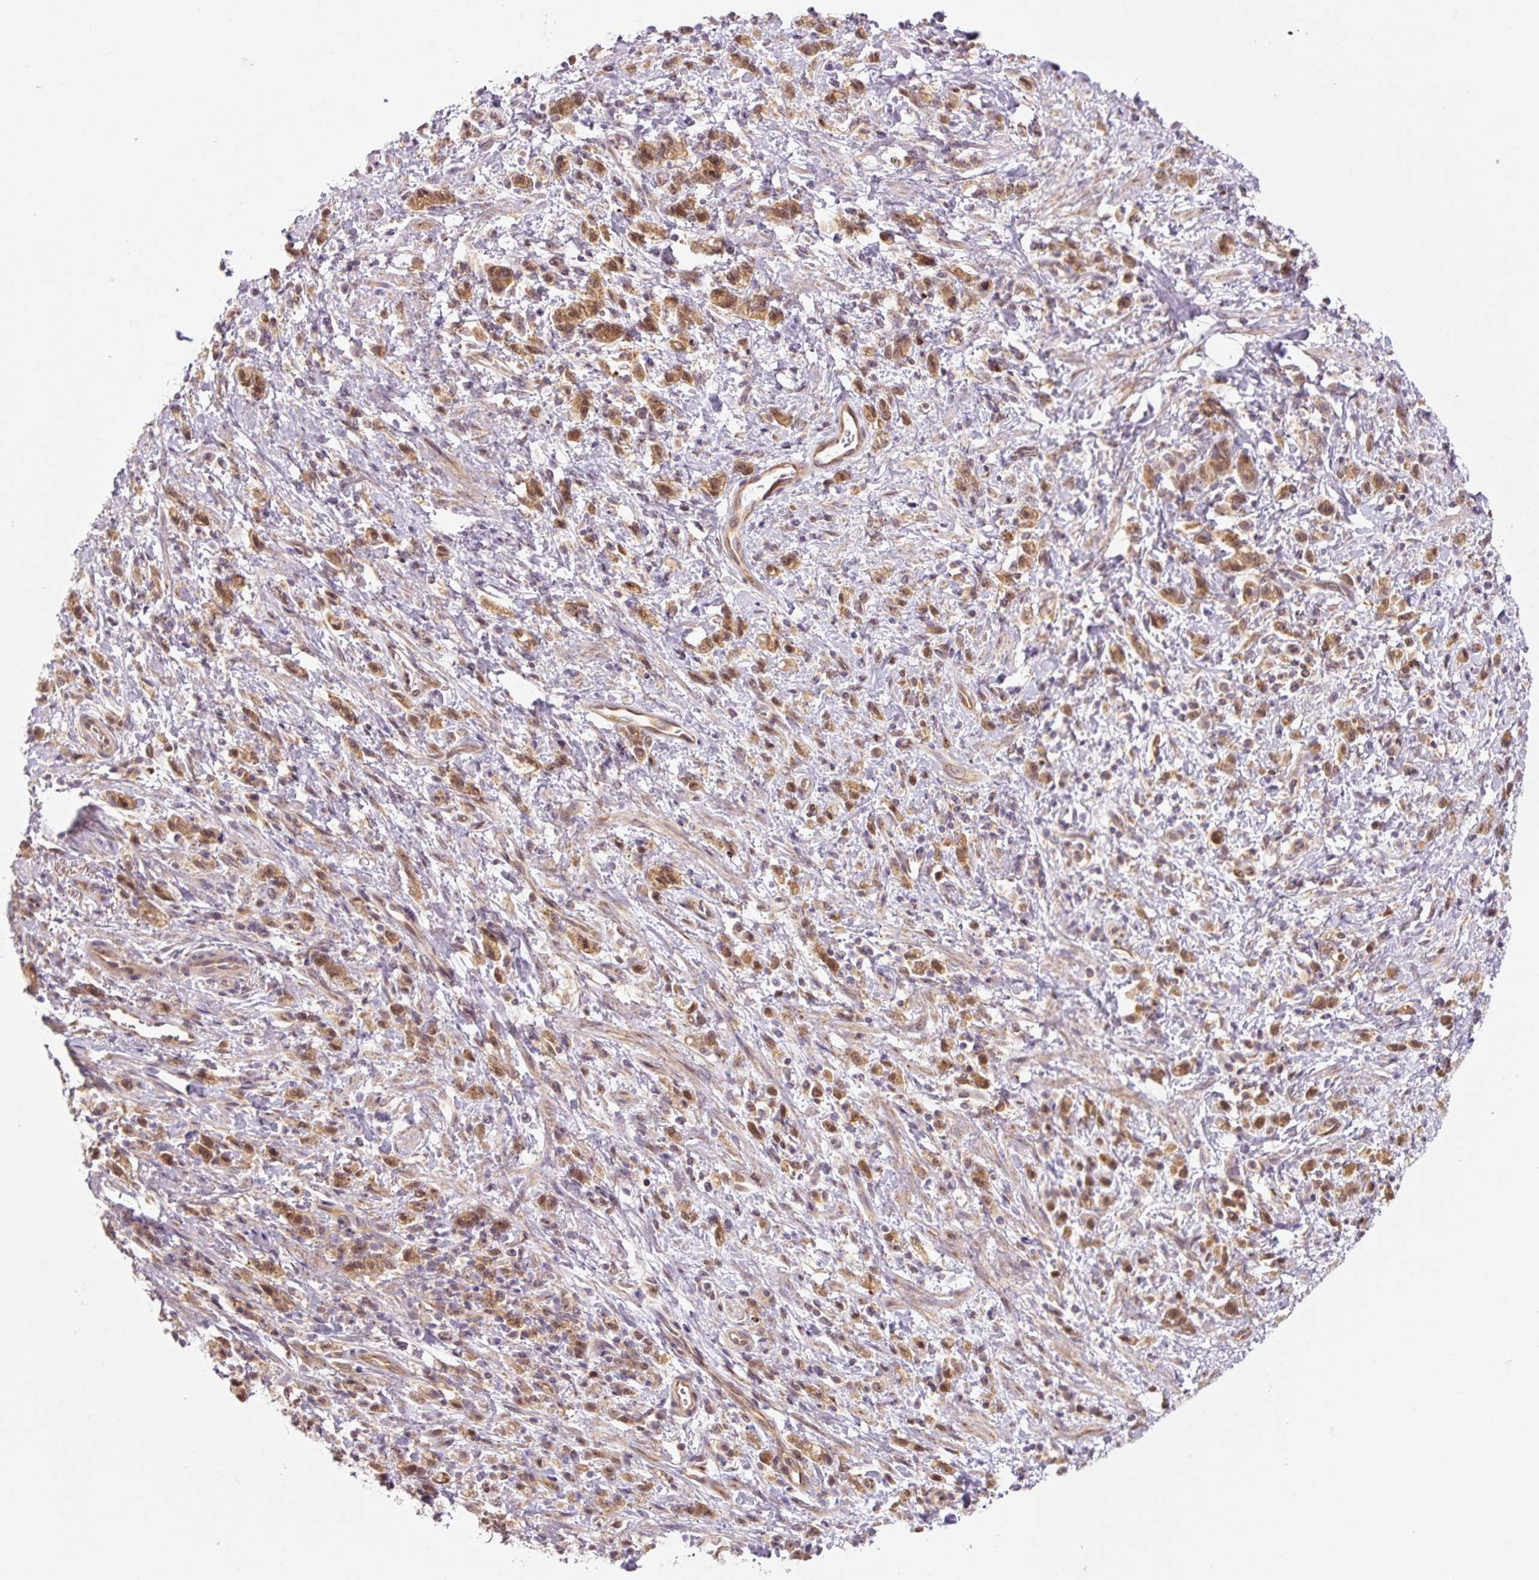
{"staining": {"intensity": "moderate", "quantity": ">75%", "location": "cytoplasmic/membranous,nuclear"}, "tissue": "stomach cancer", "cell_type": "Tumor cells", "image_type": "cancer", "snomed": [{"axis": "morphology", "description": "Adenocarcinoma, NOS"}, {"axis": "topography", "description": "Stomach"}], "caption": "A histopathology image of human stomach adenocarcinoma stained for a protein displays moderate cytoplasmic/membranous and nuclear brown staining in tumor cells. (Stains: DAB in brown, nuclei in blue, Microscopy: brightfield microscopy at high magnification).", "gene": "ZSWIM7", "patient": {"sex": "male", "age": 77}}